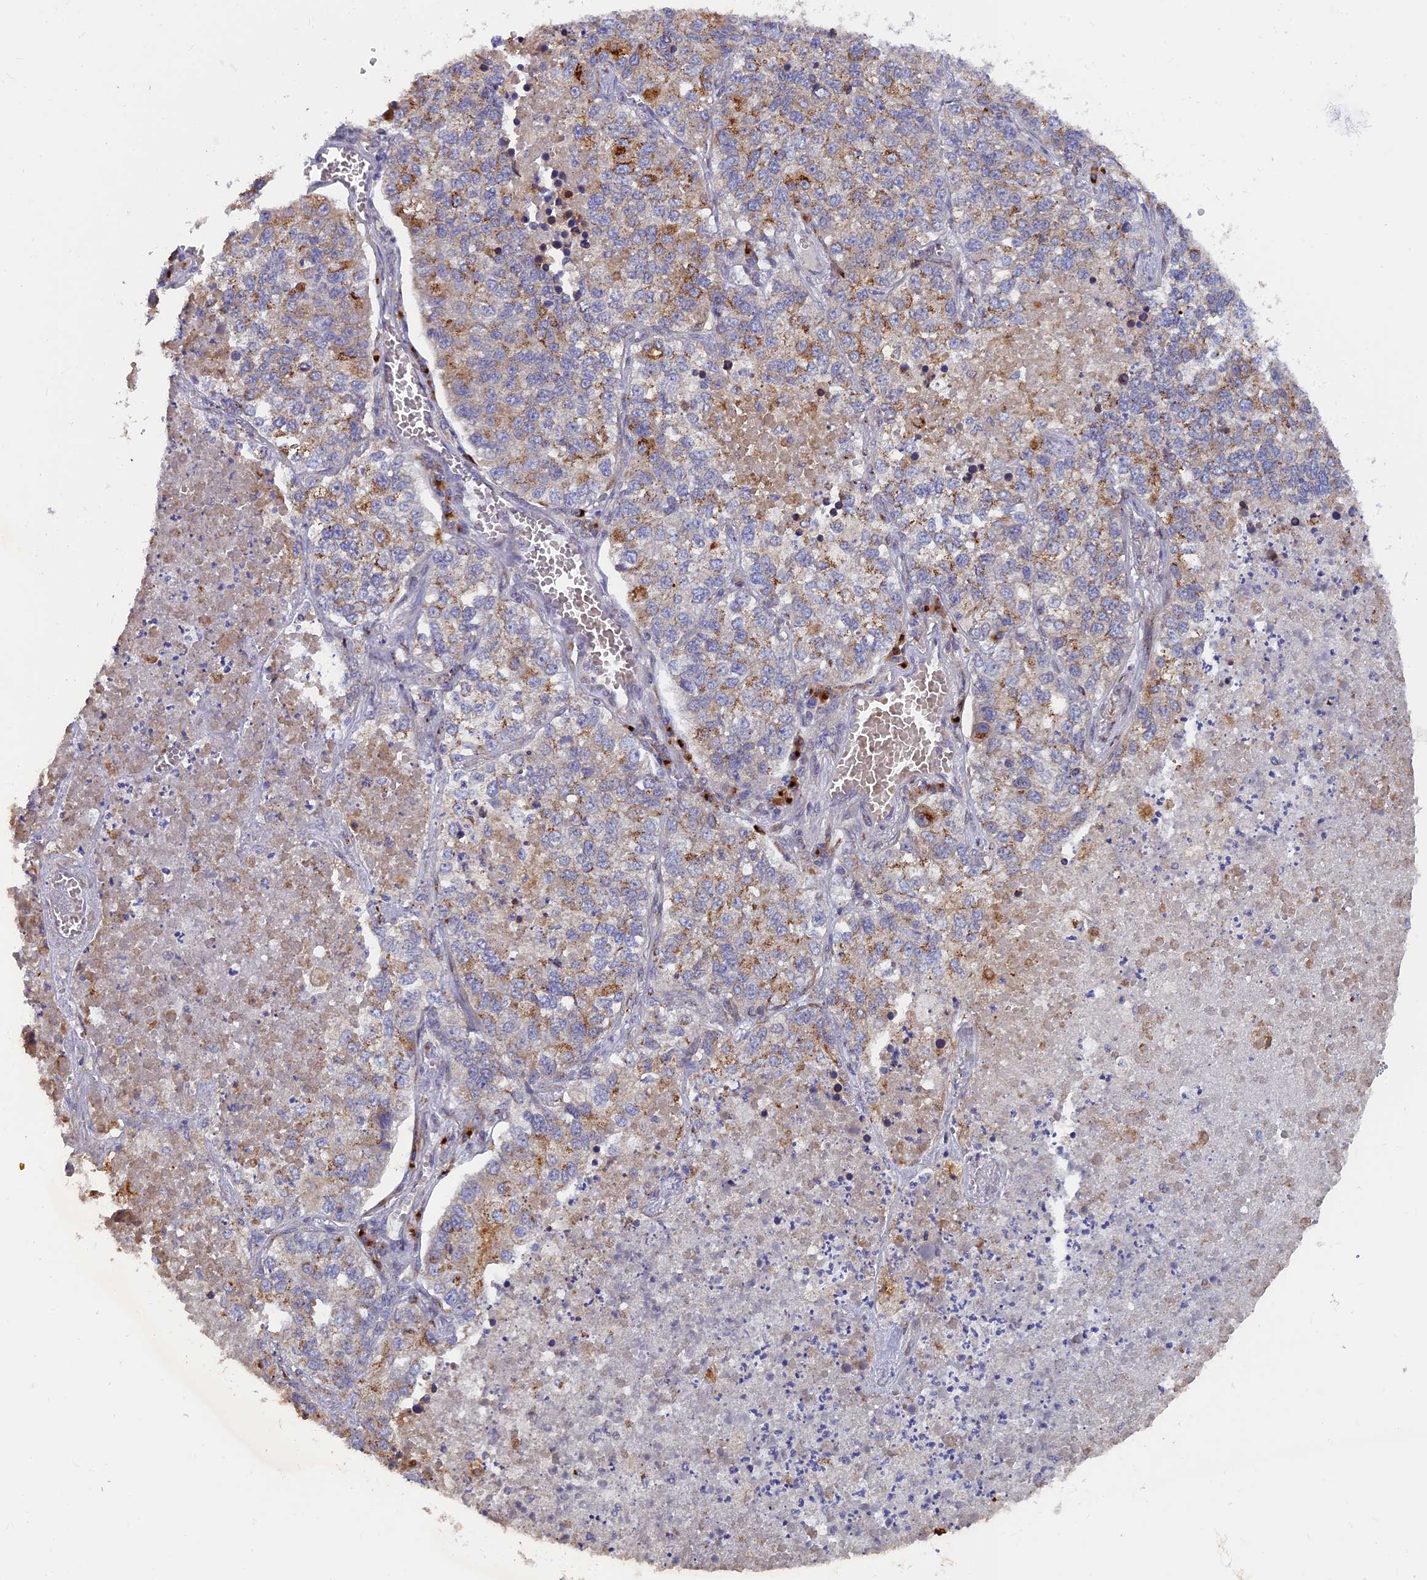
{"staining": {"intensity": "moderate", "quantity": "25%-75%", "location": "cytoplasmic/membranous"}, "tissue": "lung cancer", "cell_type": "Tumor cells", "image_type": "cancer", "snomed": [{"axis": "morphology", "description": "Adenocarcinoma, NOS"}, {"axis": "topography", "description": "Lung"}], "caption": "Immunohistochemistry histopathology image of lung cancer stained for a protein (brown), which exhibits medium levels of moderate cytoplasmic/membranous positivity in approximately 25%-75% of tumor cells.", "gene": "SNX17", "patient": {"sex": "male", "age": 49}}